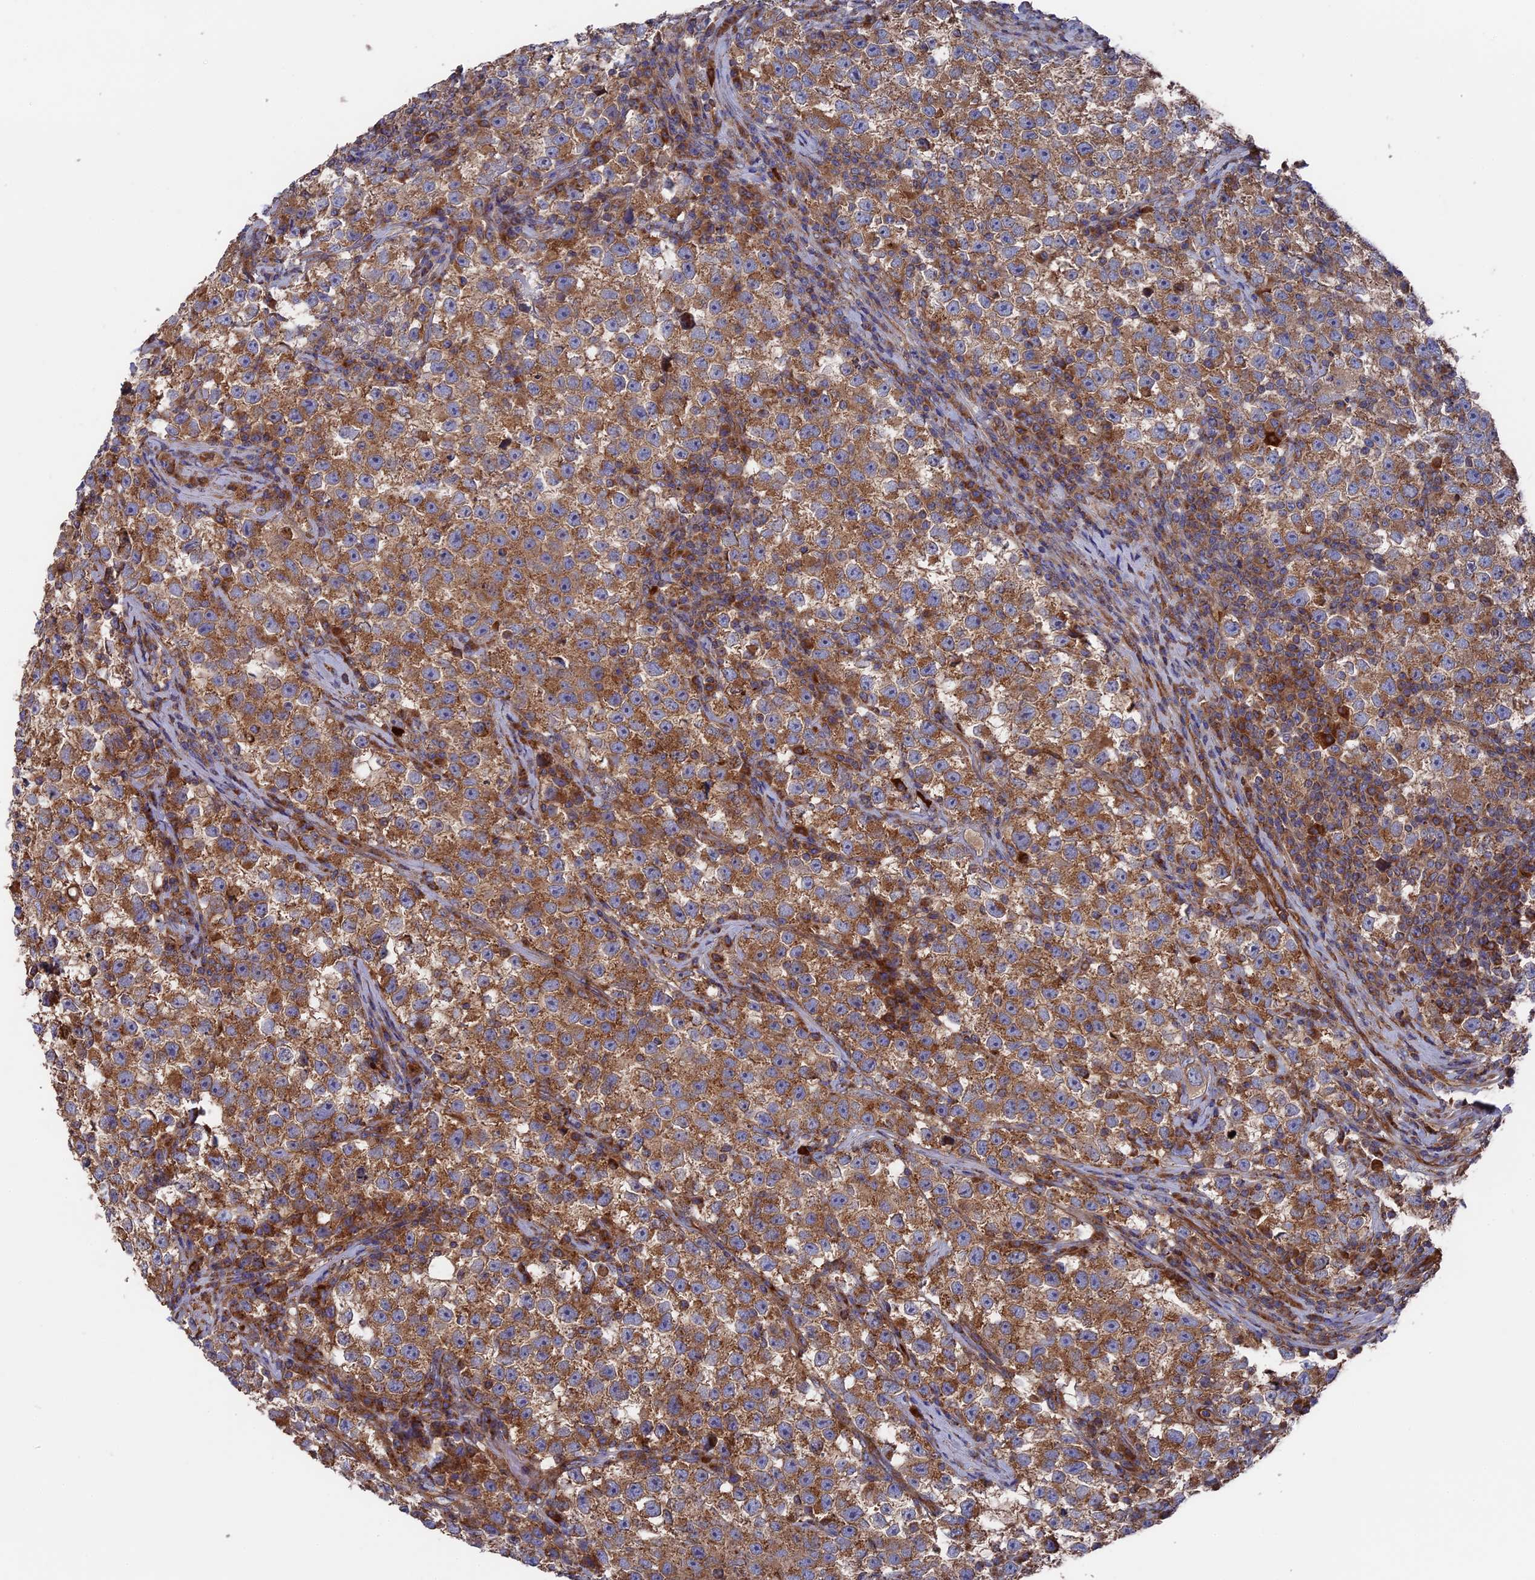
{"staining": {"intensity": "moderate", "quantity": ">75%", "location": "cytoplasmic/membranous"}, "tissue": "testis cancer", "cell_type": "Tumor cells", "image_type": "cancer", "snomed": [{"axis": "morphology", "description": "Seminoma, NOS"}, {"axis": "topography", "description": "Testis"}], "caption": "Brown immunohistochemical staining in seminoma (testis) displays moderate cytoplasmic/membranous staining in about >75% of tumor cells. (DAB = brown stain, brightfield microscopy at high magnification).", "gene": "TELO2", "patient": {"sex": "male", "age": 22}}